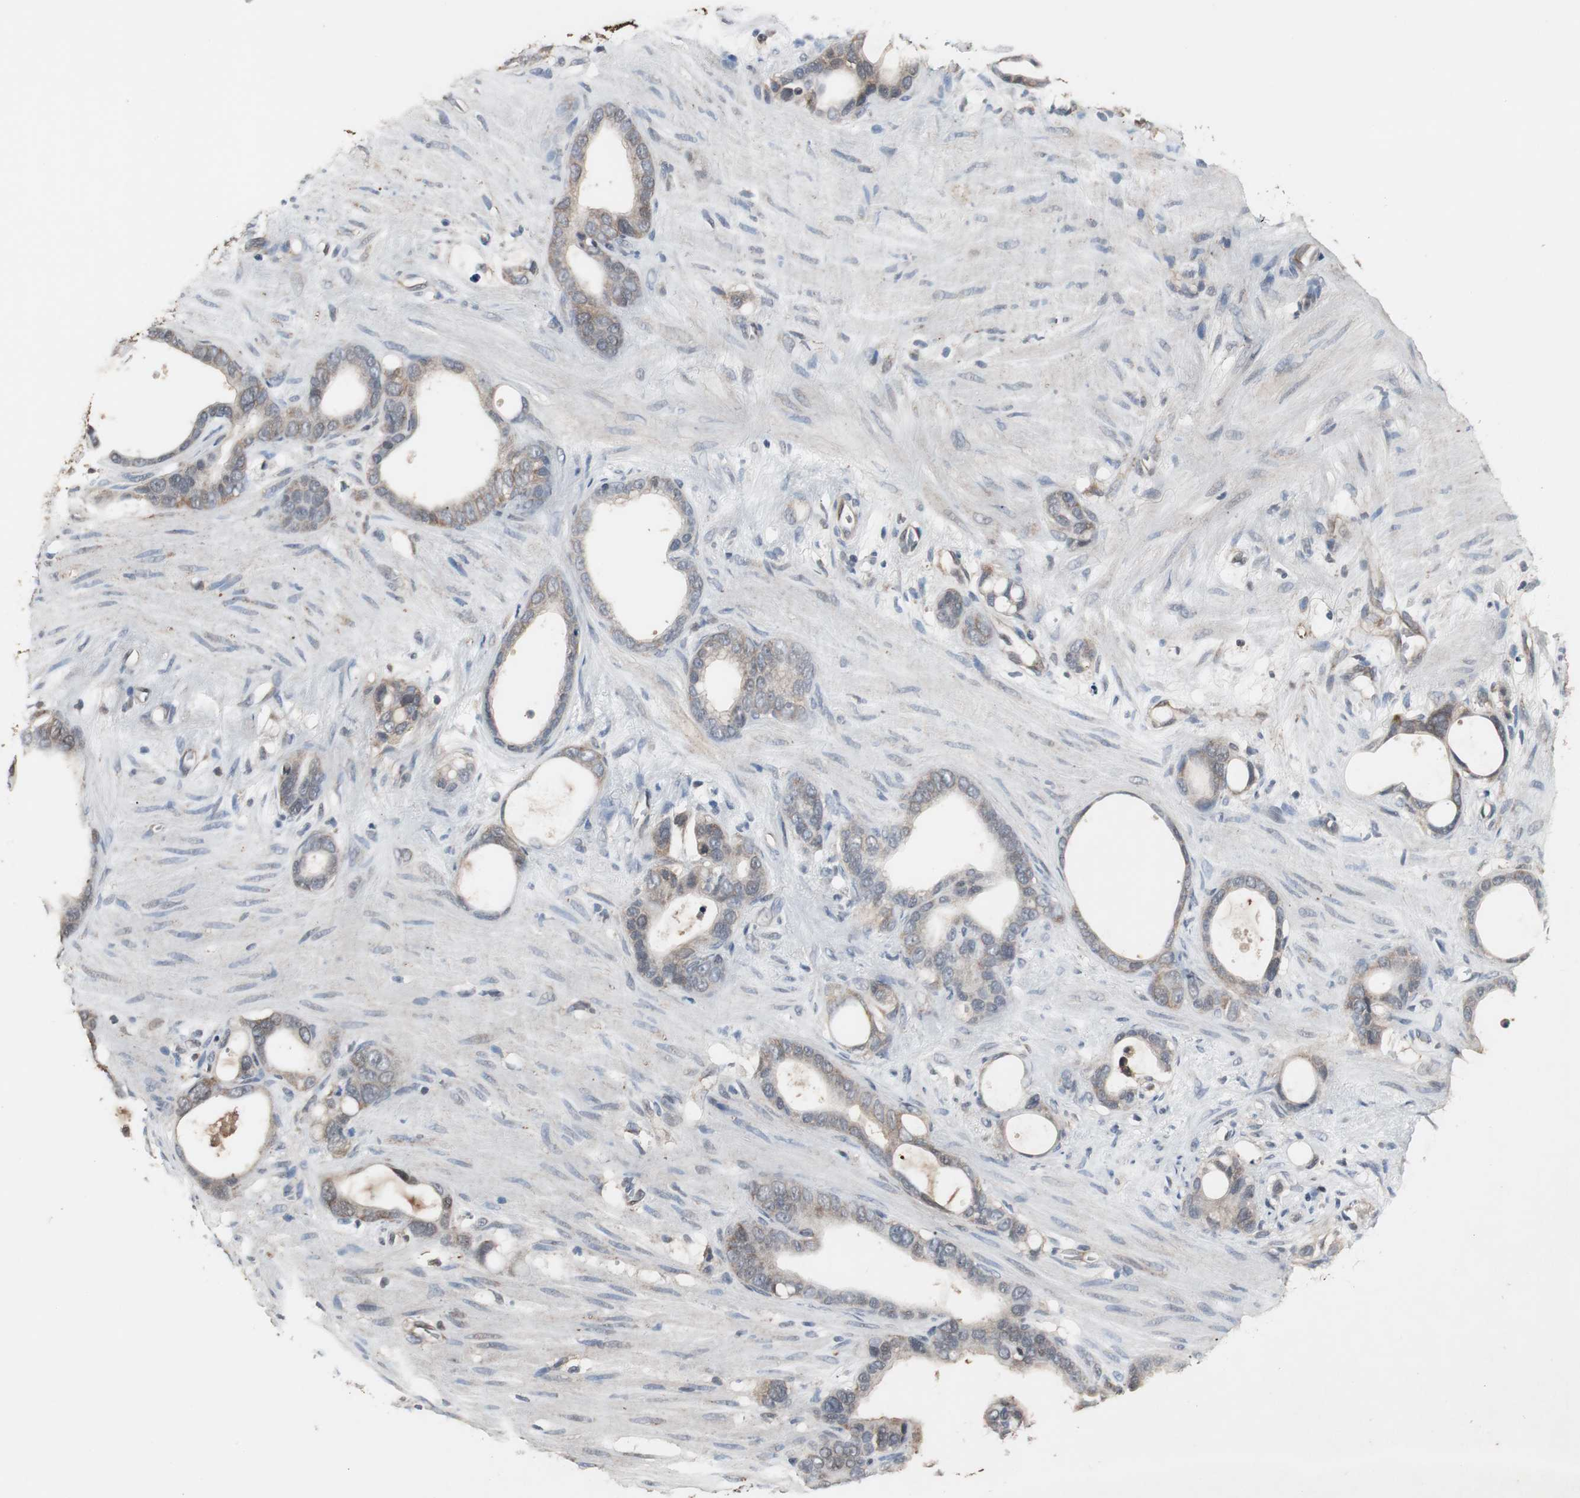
{"staining": {"intensity": "moderate", "quantity": "25%-75%", "location": "cytoplasmic/membranous"}, "tissue": "stomach cancer", "cell_type": "Tumor cells", "image_type": "cancer", "snomed": [{"axis": "morphology", "description": "Adenocarcinoma, NOS"}, {"axis": "topography", "description": "Stomach"}], "caption": "Immunohistochemistry (IHC) staining of stomach cancer (adenocarcinoma), which demonstrates medium levels of moderate cytoplasmic/membranous positivity in approximately 25%-75% of tumor cells indicating moderate cytoplasmic/membranous protein staining. The staining was performed using DAB (3,3'-diaminobenzidine) (brown) for protein detection and nuclei were counterstained in hematoxylin (blue).", "gene": "ZSCAN22", "patient": {"sex": "female", "age": 75}}